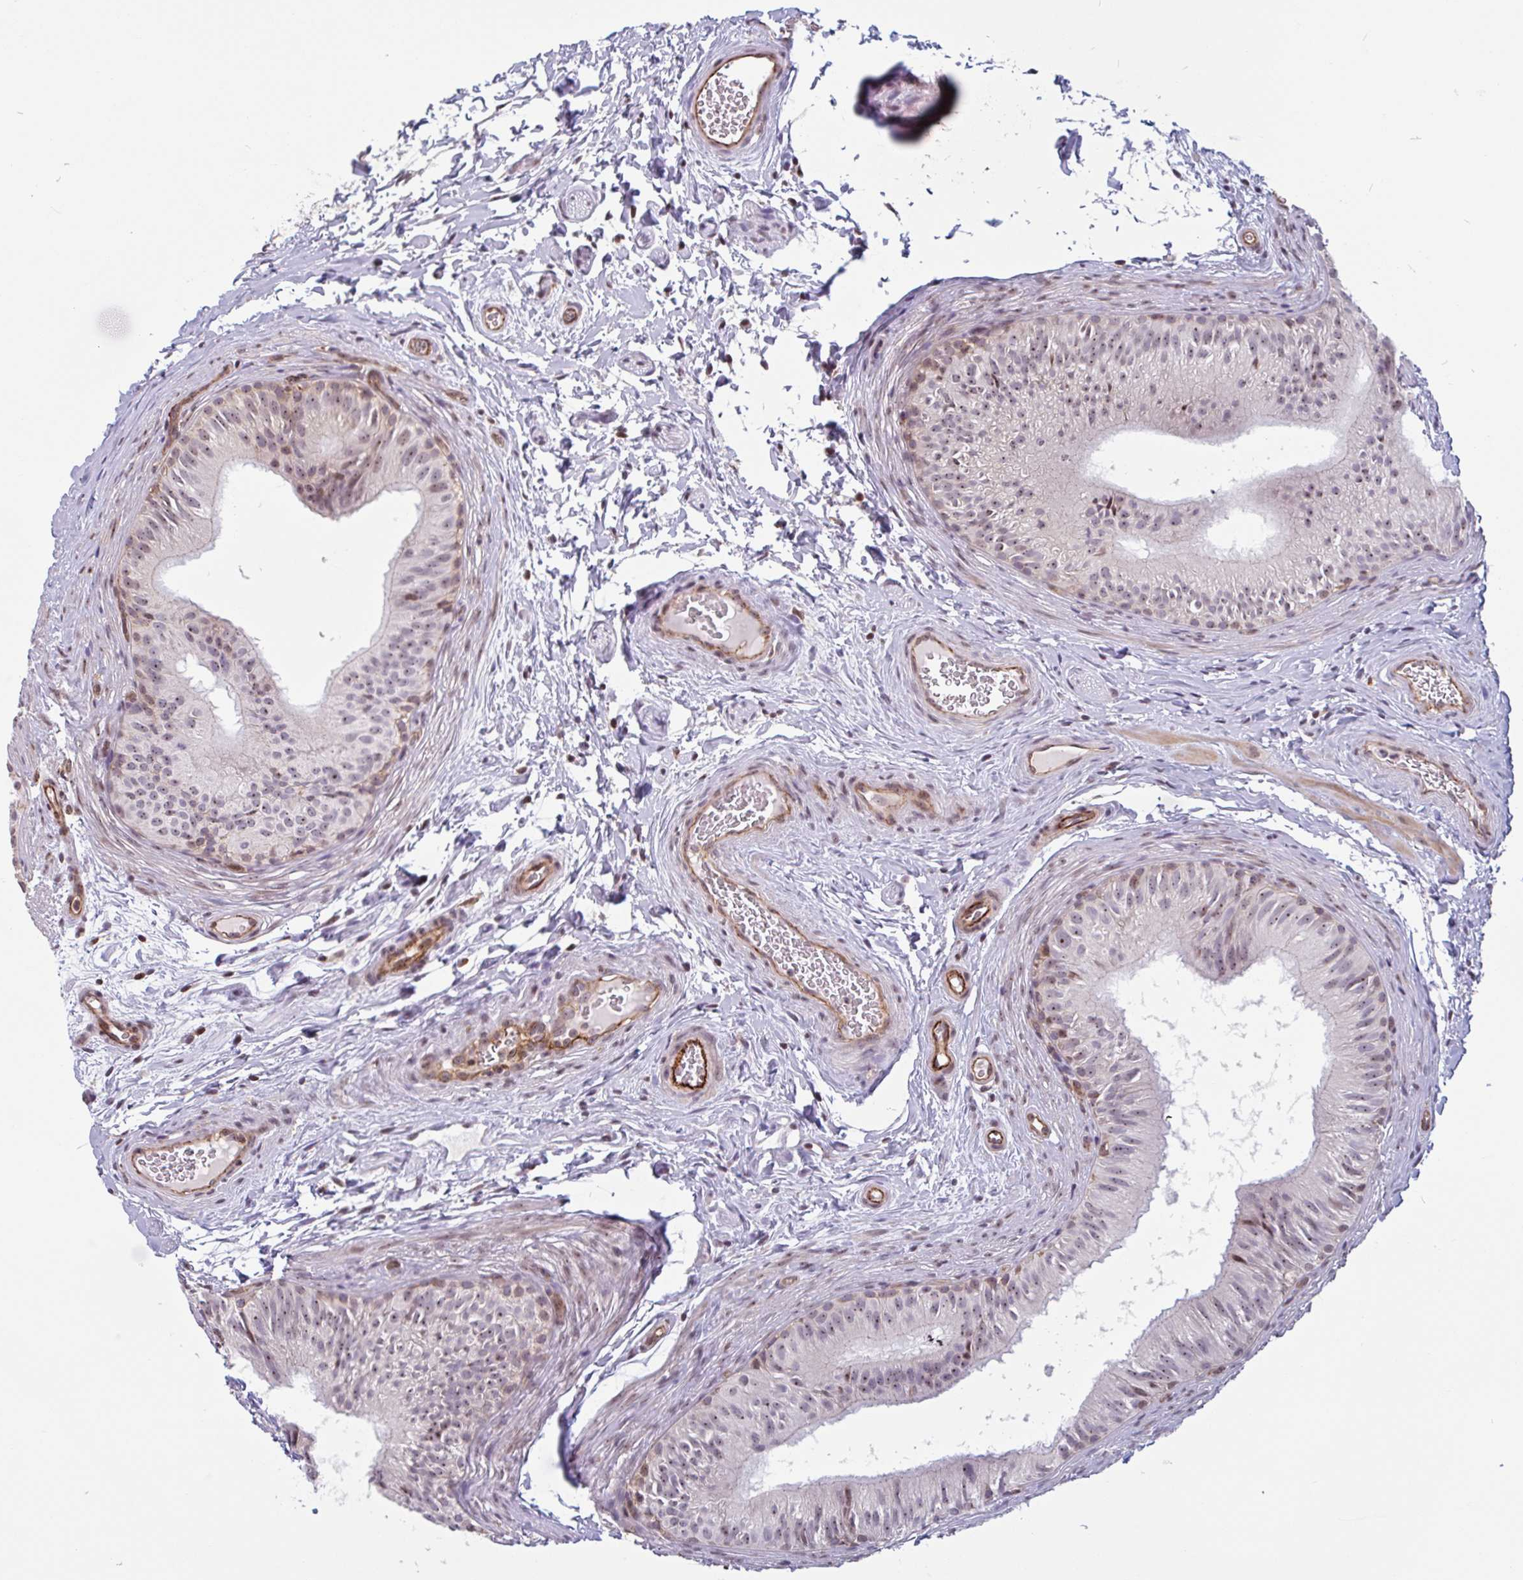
{"staining": {"intensity": "moderate", "quantity": "25%-75%", "location": "cytoplasmic/membranous,nuclear"}, "tissue": "epididymis", "cell_type": "Glandular cells", "image_type": "normal", "snomed": [{"axis": "morphology", "description": "Normal tissue, NOS"}, {"axis": "topography", "description": "Epididymis"}], "caption": "A high-resolution image shows immunohistochemistry (IHC) staining of unremarkable epididymis, which shows moderate cytoplasmic/membranous,nuclear expression in approximately 25%-75% of glandular cells. Using DAB (brown) and hematoxylin (blue) stains, captured at high magnification using brightfield microscopy.", "gene": "ZNF689", "patient": {"sex": "male", "age": 24}}